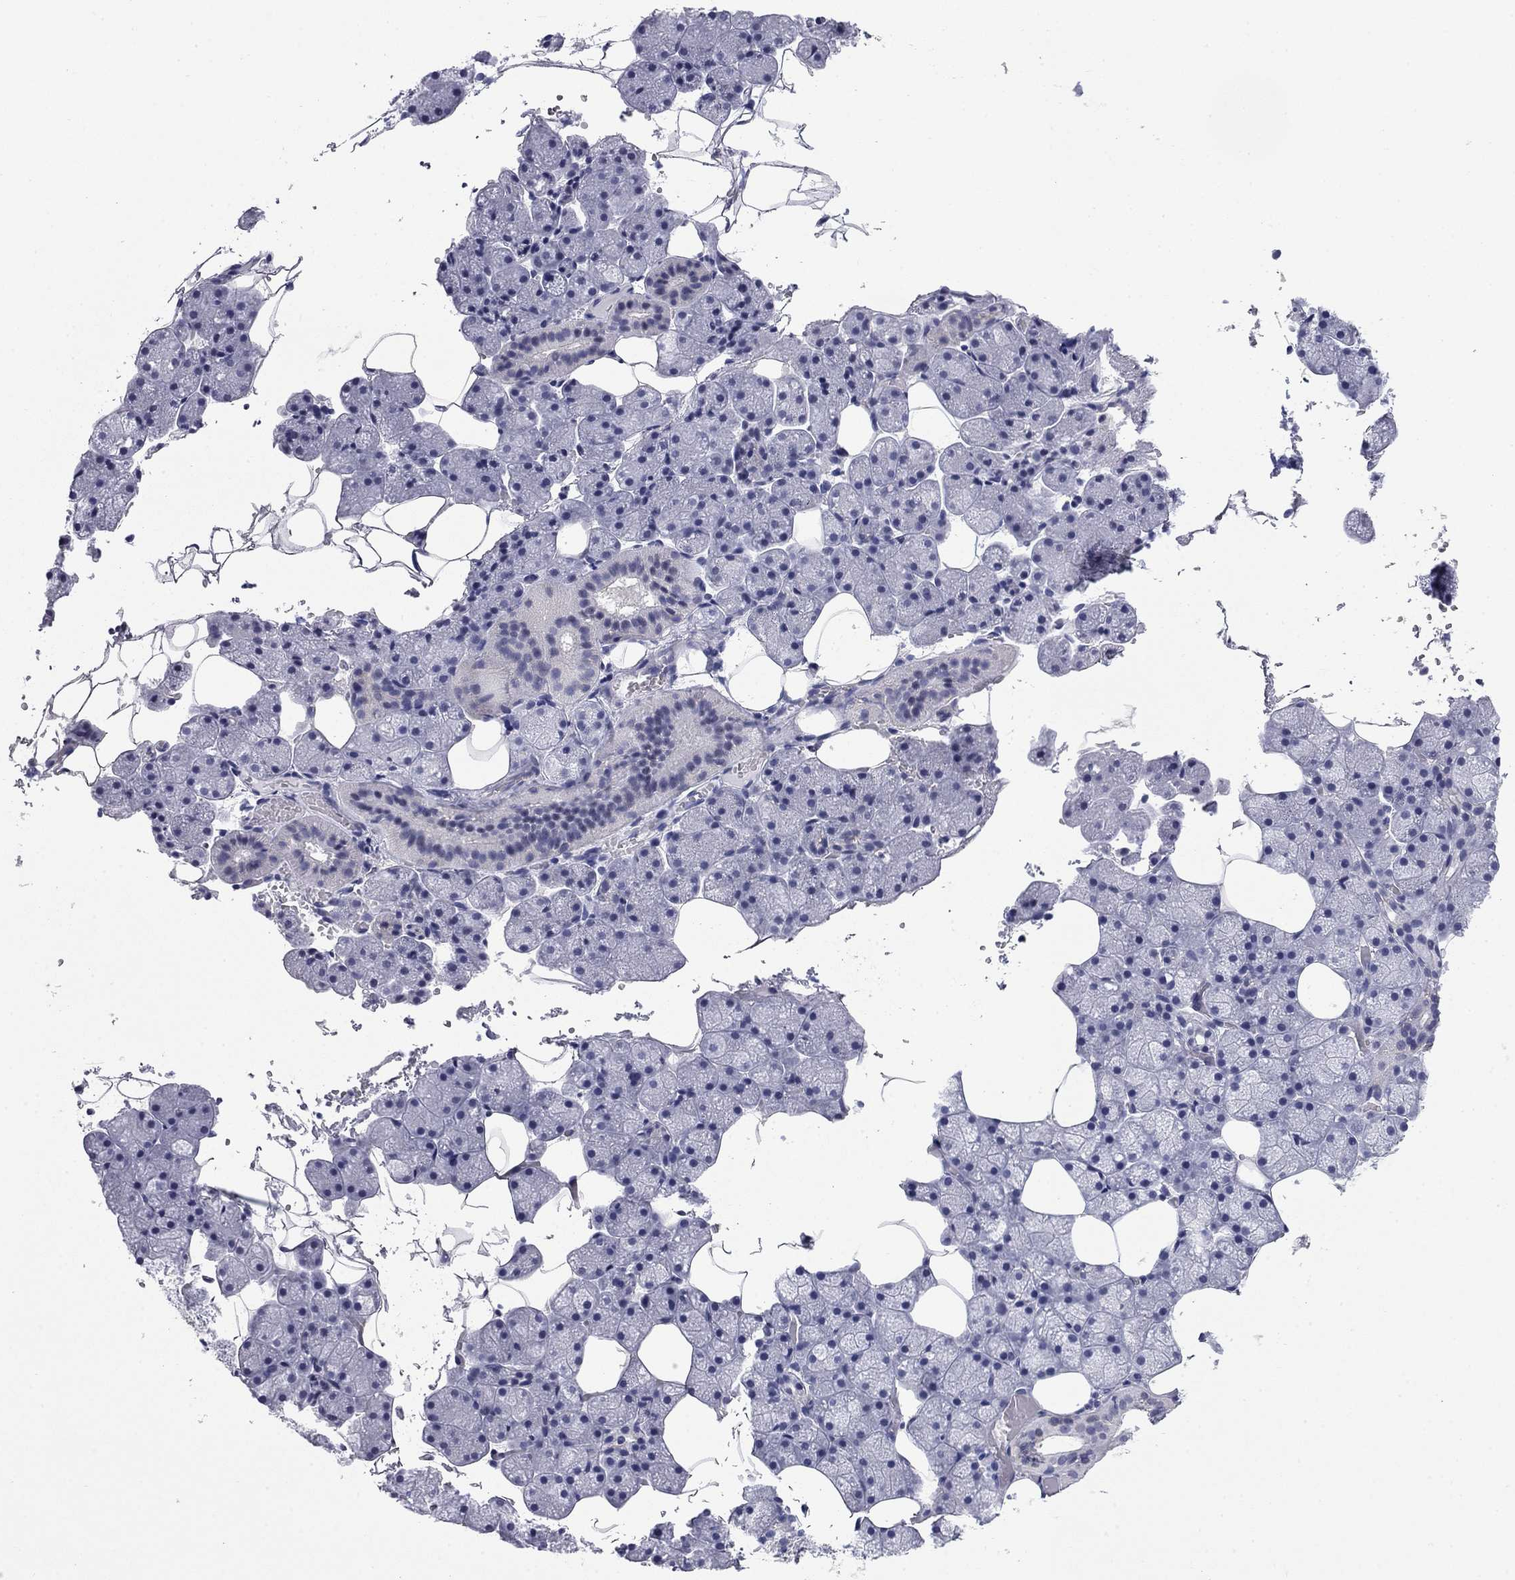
{"staining": {"intensity": "negative", "quantity": "none", "location": "none"}, "tissue": "salivary gland", "cell_type": "Glandular cells", "image_type": "normal", "snomed": [{"axis": "morphology", "description": "Normal tissue, NOS"}, {"axis": "topography", "description": "Salivary gland"}], "caption": "IHC histopathology image of normal salivary gland: salivary gland stained with DAB (3,3'-diaminobenzidine) exhibits no significant protein staining in glandular cells. The staining was performed using DAB to visualize the protein expression in brown, while the nuclei were stained in blue with hematoxylin (Magnification: 20x).", "gene": "BCL2L14", "patient": {"sex": "male", "age": 38}}